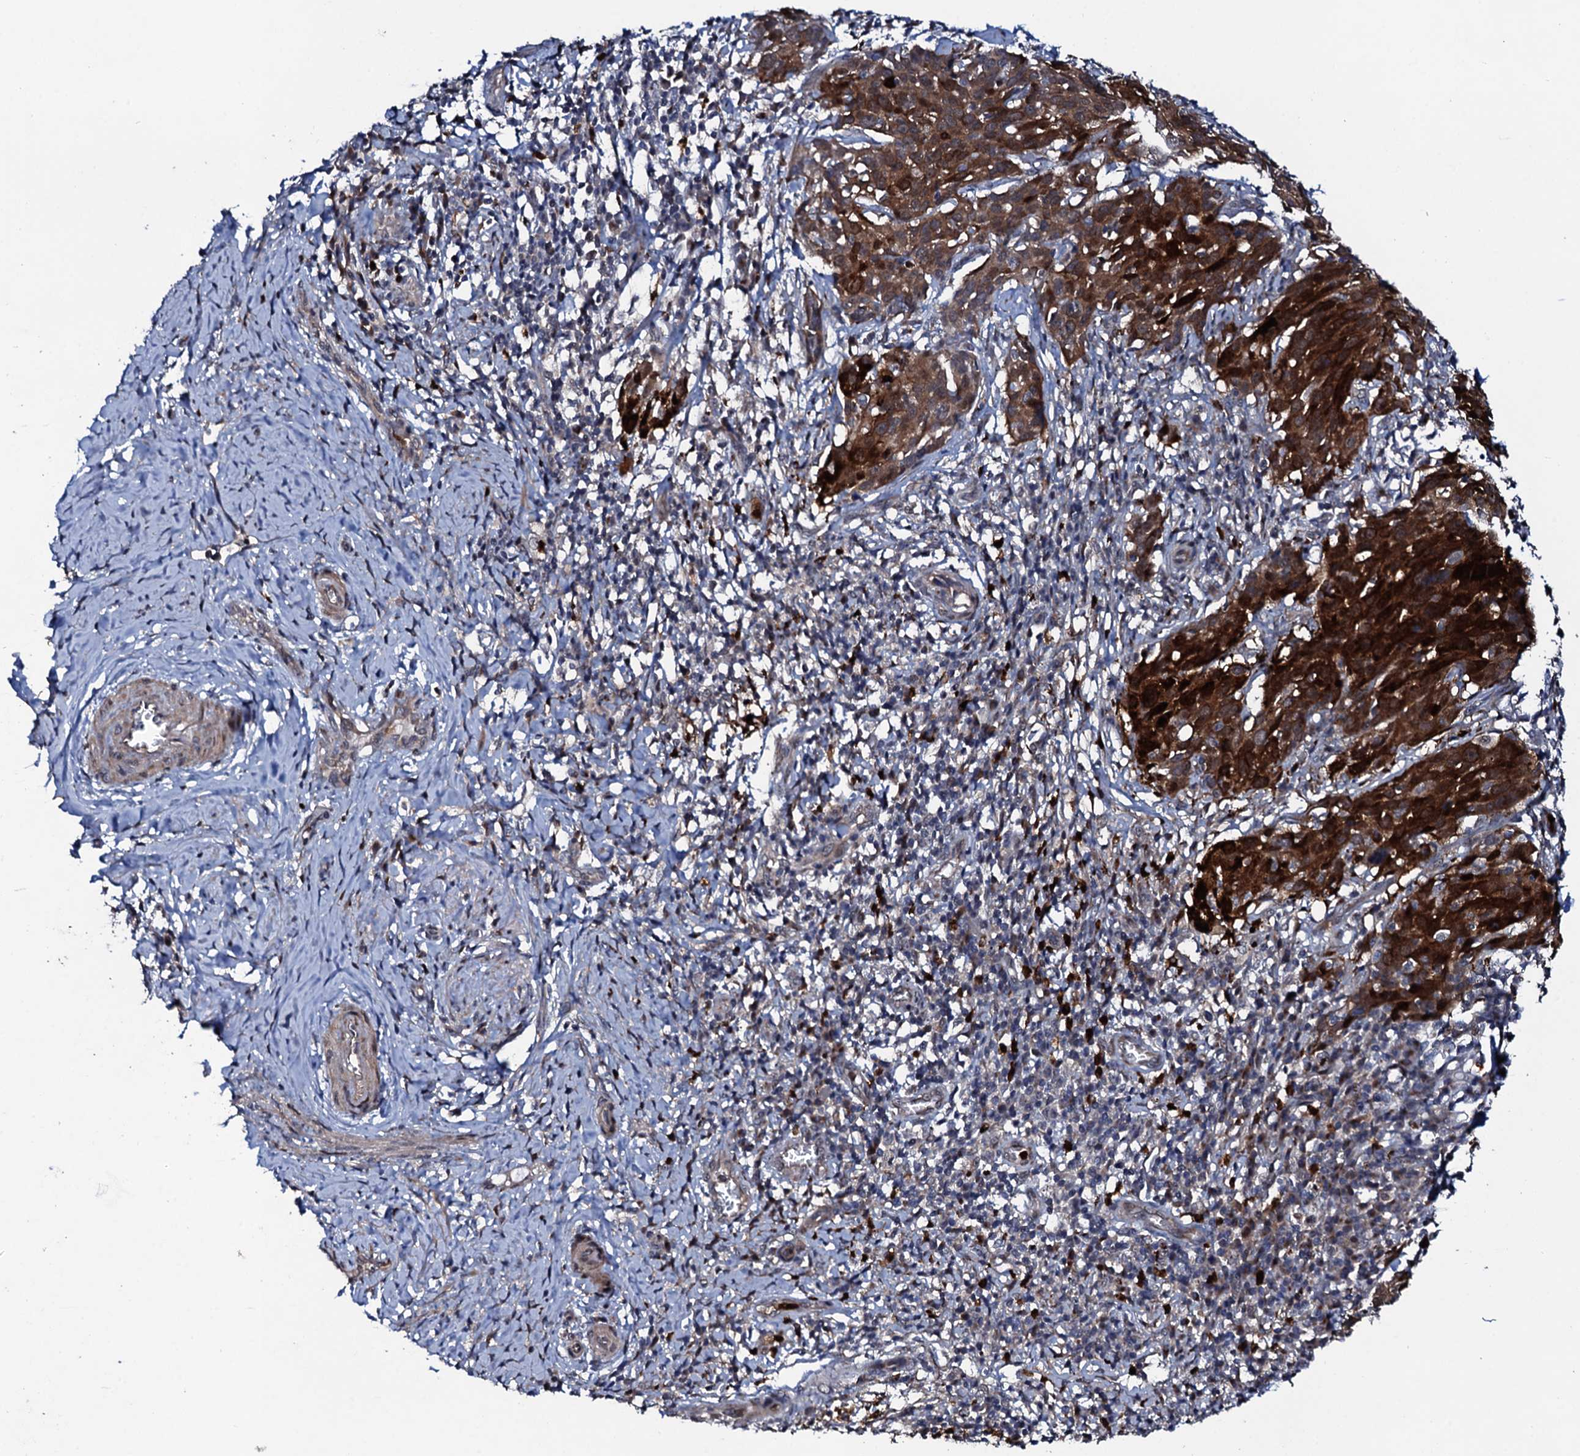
{"staining": {"intensity": "strong", "quantity": ">75%", "location": "cytoplasmic/membranous"}, "tissue": "cervical cancer", "cell_type": "Tumor cells", "image_type": "cancer", "snomed": [{"axis": "morphology", "description": "Squamous cell carcinoma, NOS"}, {"axis": "topography", "description": "Cervix"}], "caption": "Cervical squamous cell carcinoma stained with IHC displays strong cytoplasmic/membranous staining in approximately >75% of tumor cells.", "gene": "COG6", "patient": {"sex": "female", "age": 50}}